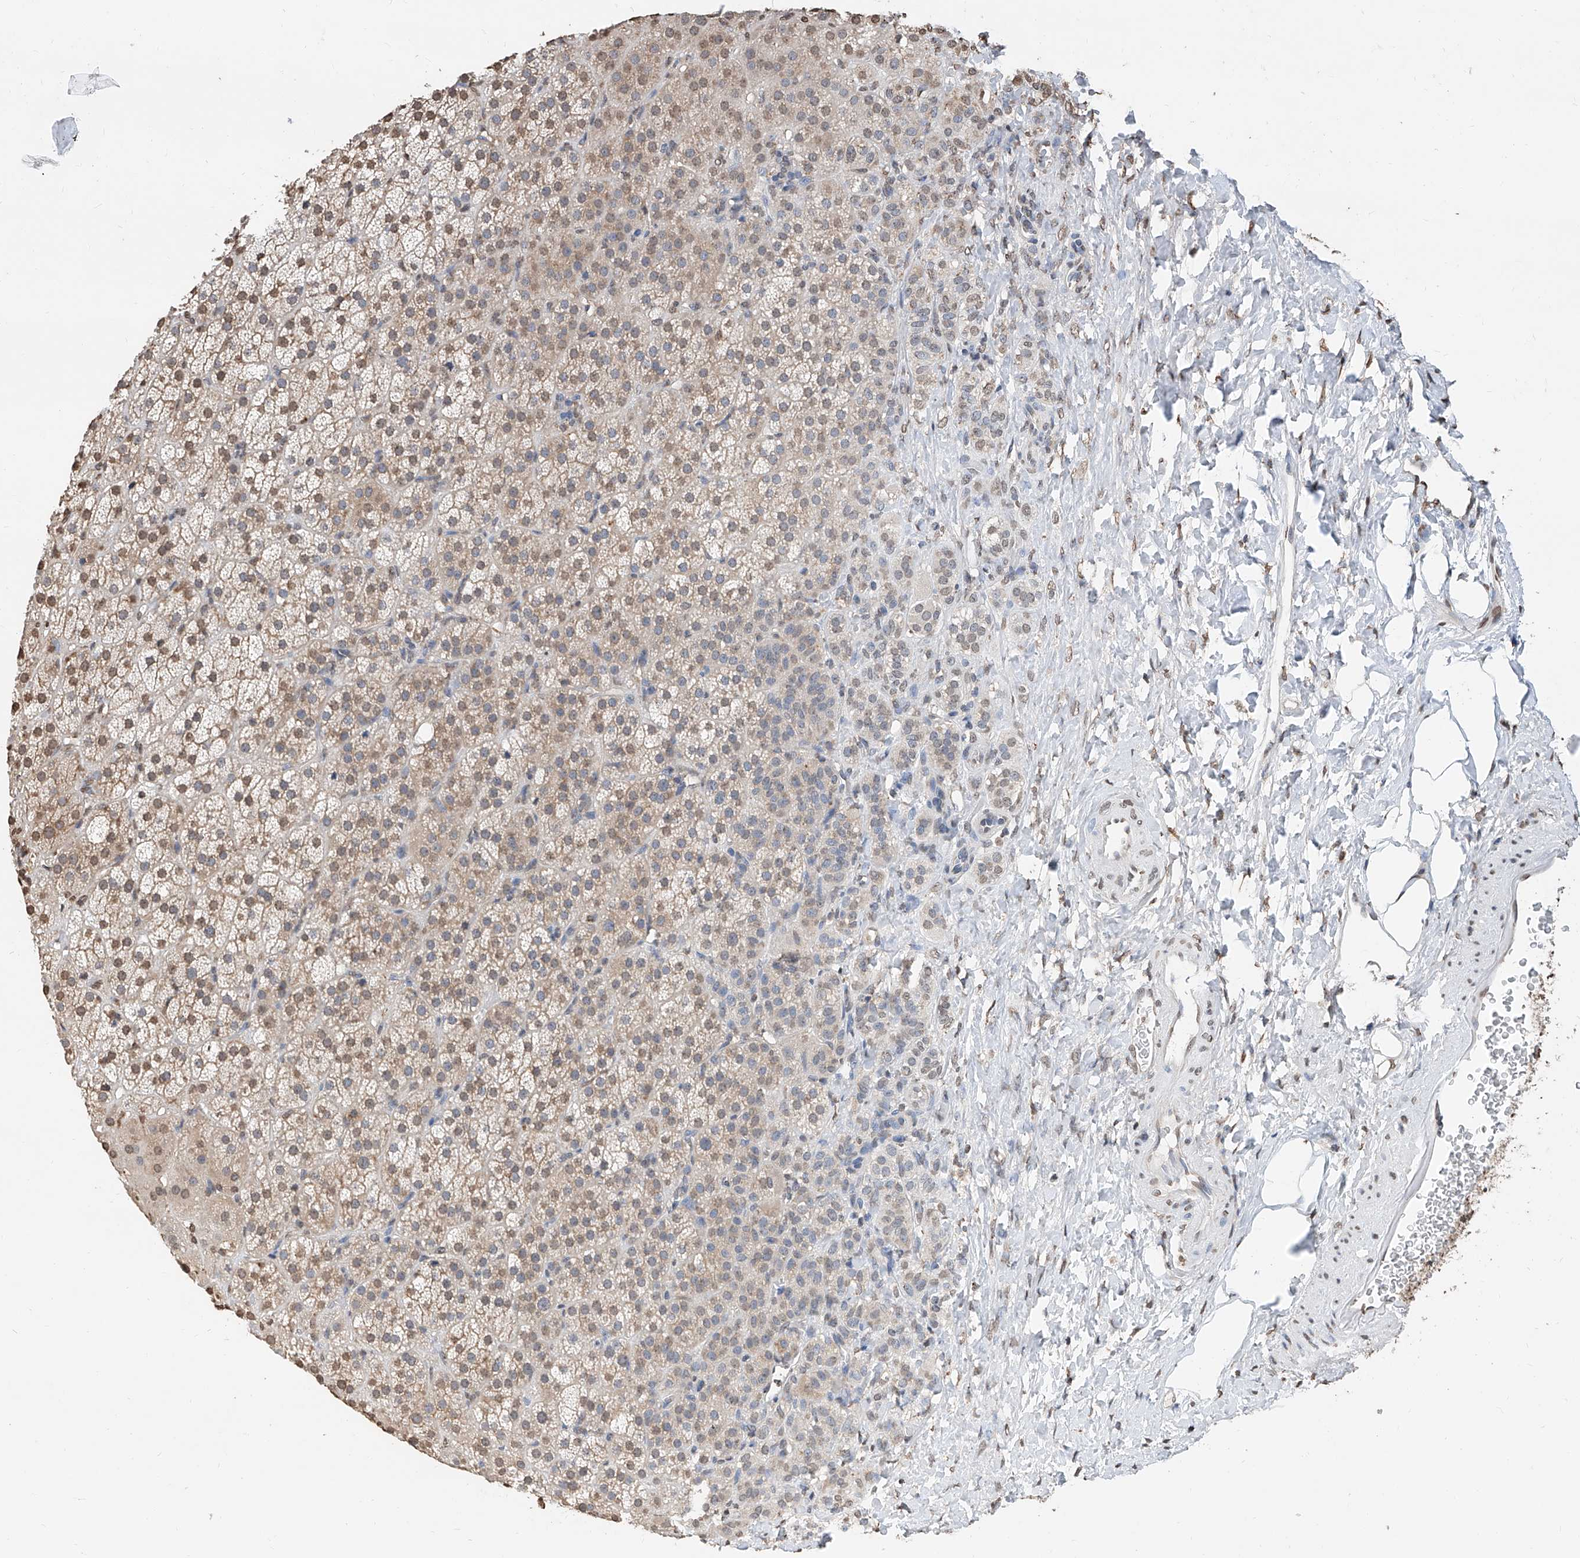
{"staining": {"intensity": "weak", "quantity": "25%-75%", "location": "cytoplasmic/membranous,nuclear"}, "tissue": "adrenal gland", "cell_type": "Glandular cells", "image_type": "normal", "snomed": [{"axis": "morphology", "description": "Normal tissue, NOS"}, {"axis": "topography", "description": "Adrenal gland"}], "caption": "The micrograph demonstrates a brown stain indicating the presence of a protein in the cytoplasmic/membranous,nuclear of glandular cells in adrenal gland.", "gene": "RP9", "patient": {"sex": "female", "age": 57}}